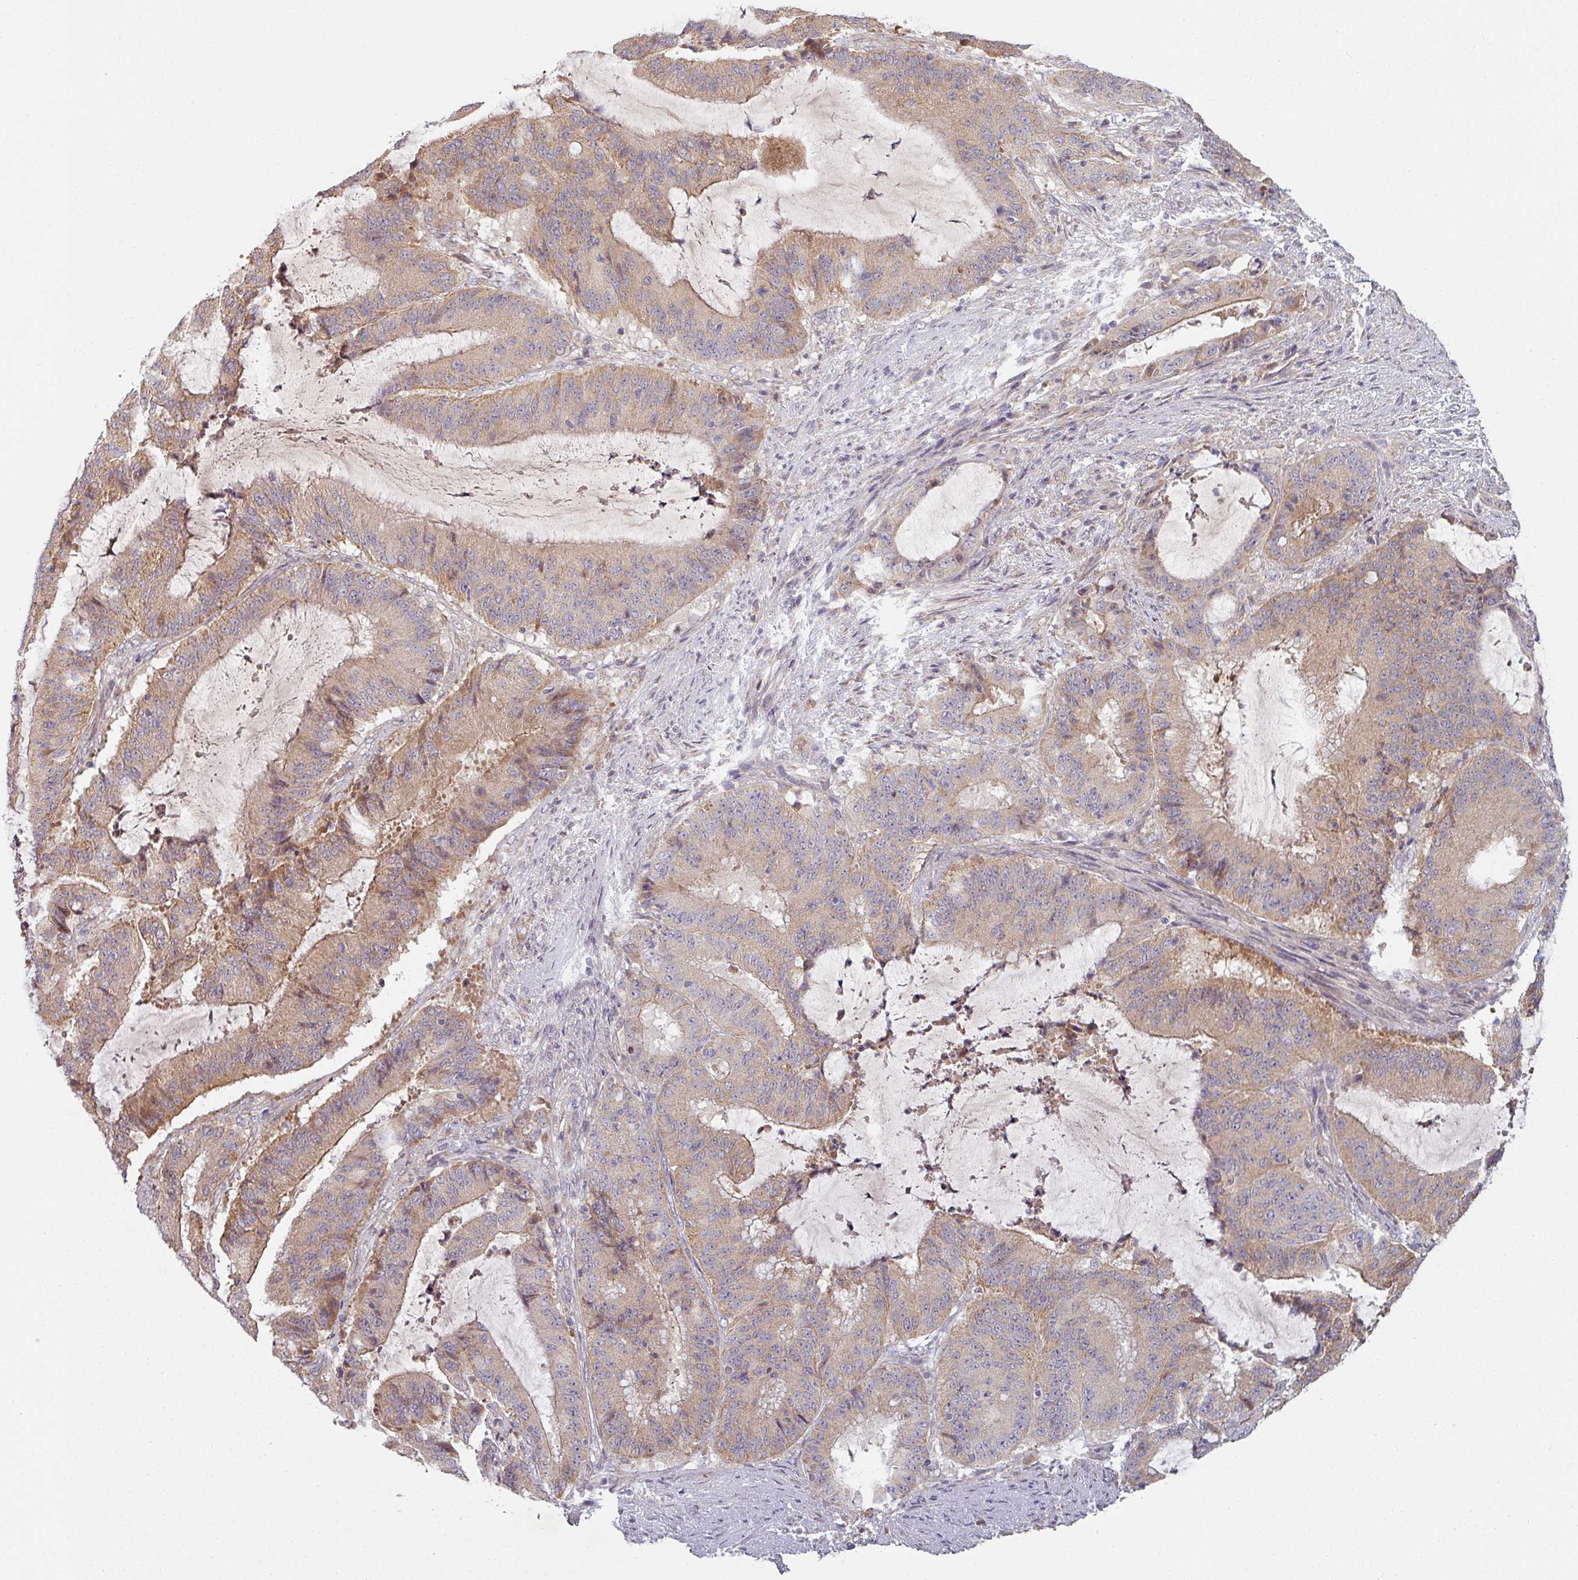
{"staining": {"intensity": "weak", "quantity": "25%-75%", "location": "cytoplasmic/membranous"}, "tissue": "liver cancer", "cell_type": "Tumor cells", "image_type": "cancer", "snomed": [{"axis": "morphology", "description": "Normal tissue, NOS"}, {"axis": "morphology", "description": "Cholangiocarcinoma"}, {"axis": "topography", "description": "Liver"}, {"axis": "topography", "description": "Peripheral nerve tissue"}], "caption": "This is an image of immunohistochemistry (IHC) staining of liver cancer (cholangiocarcinoma), which shows weak staining in the cytoplasmic/membranous of tumor cells.", "gene": "PLEKHJ1", "patient": {"sex": "female", "age": 73}}